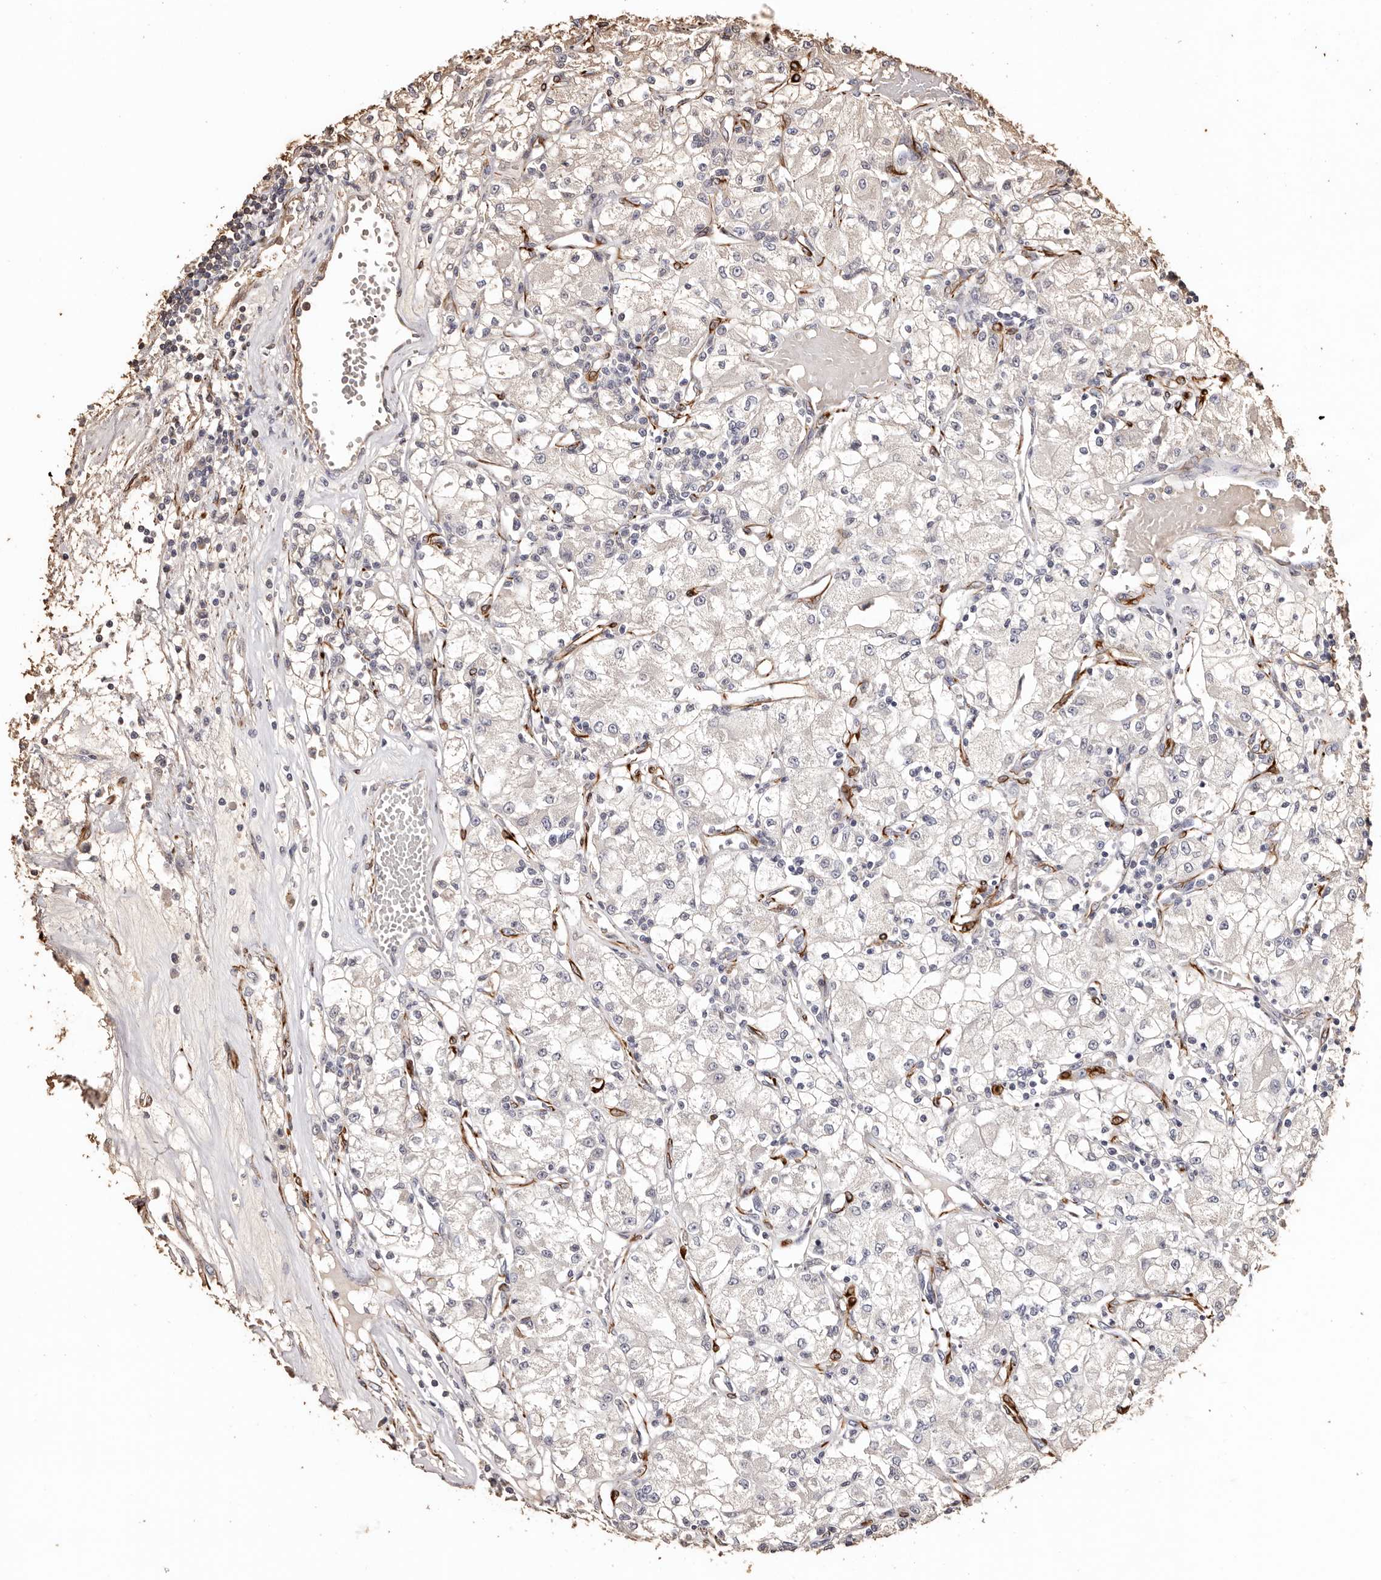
{"staining": {"intensity": "negative", "quantity": "none", "location": "none"}, "tissue": "renal cancer", "cell_type": "Tumor cells", "image_type": "cancer", "snomed": [{"axis": "morphology", "description": "Adenocarcinoma, NOS"}, {"axis": "topography", "description": "Kidney"}], "caption": "Immunohistochemical staining of human renal cancer demonstrates no significant positivity in tumor cells.", "gene": "ZNF557", "patient": {"sex": "female", "age": 59}}